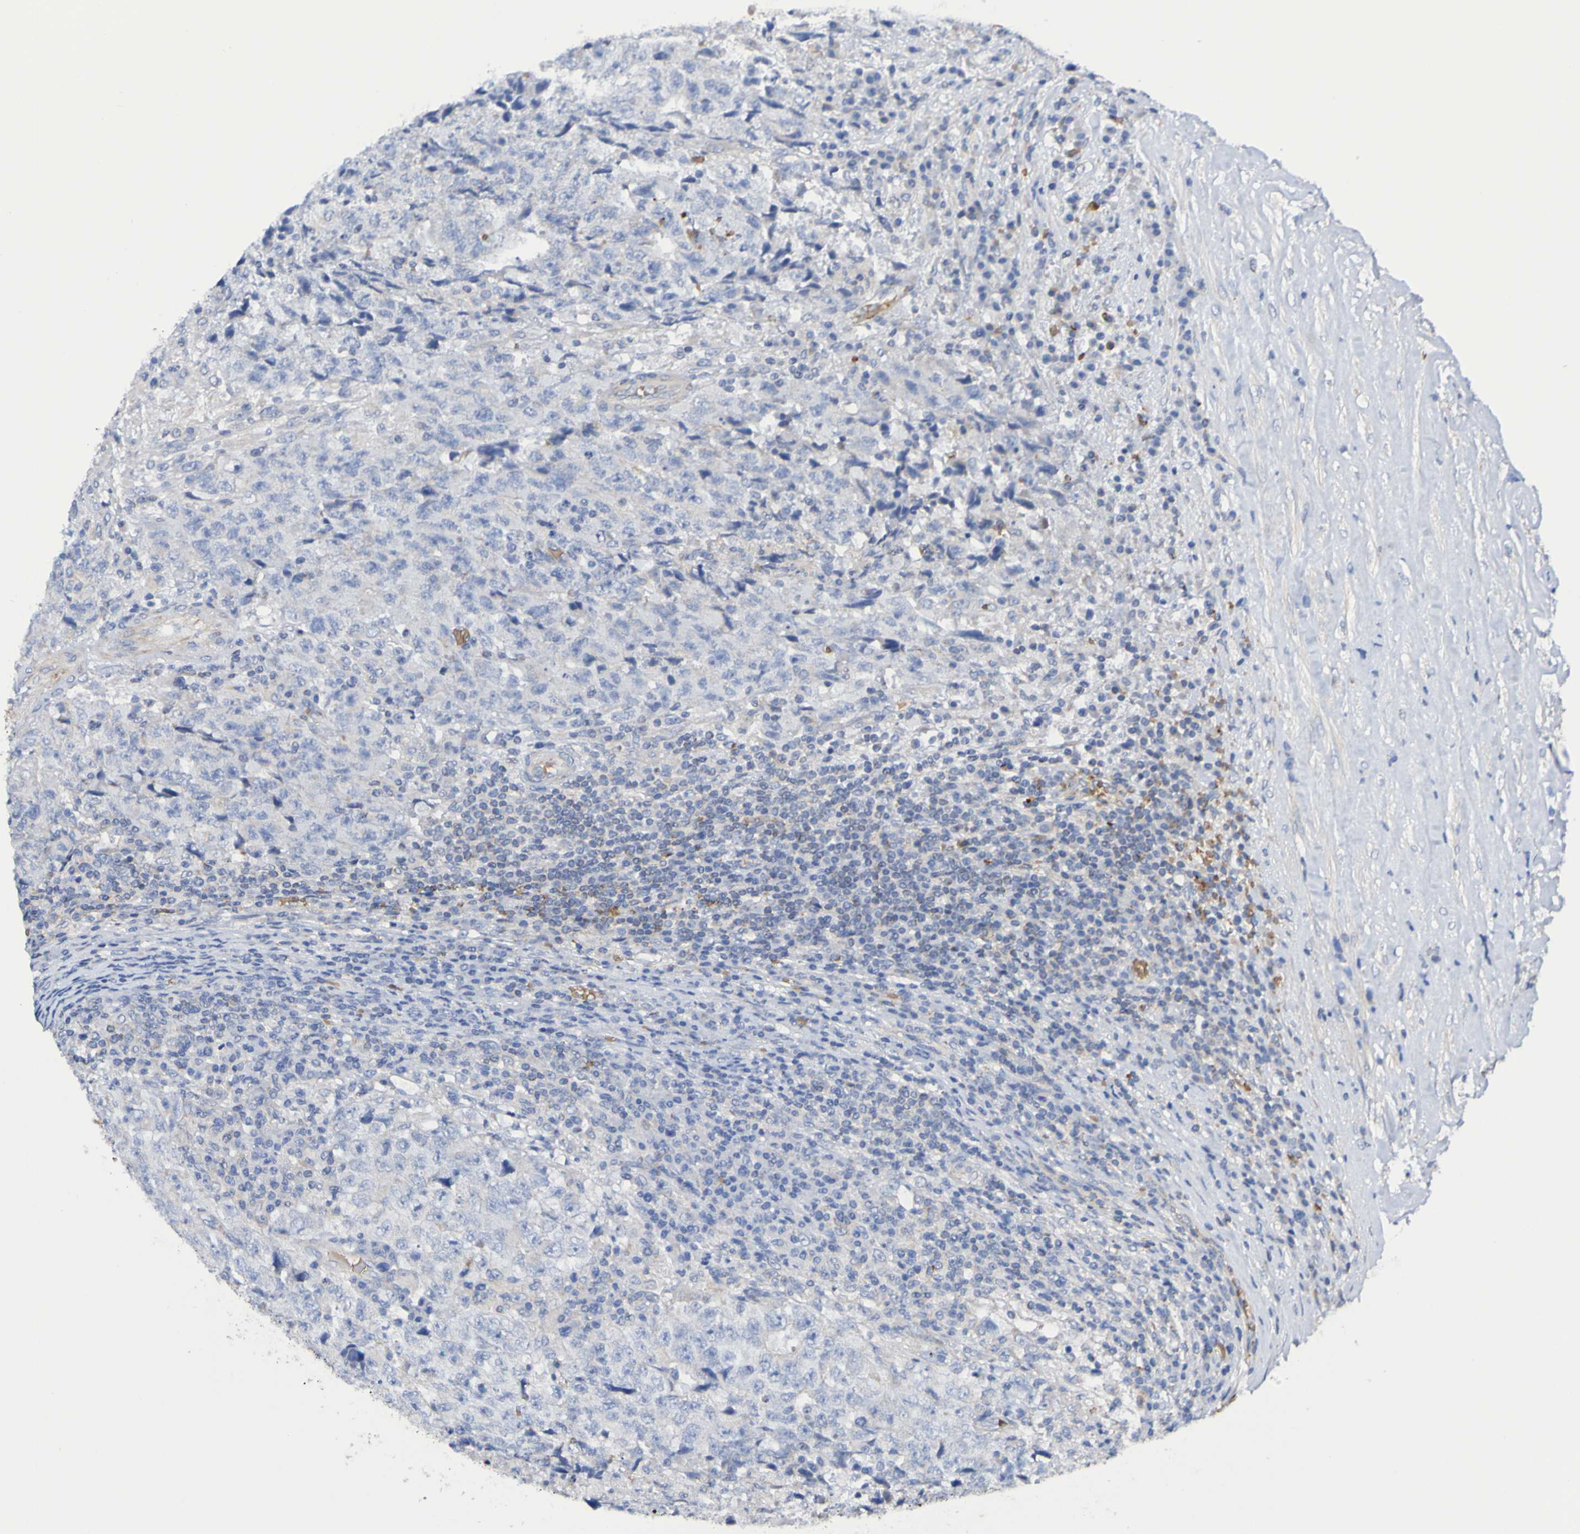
{"staining": {"intensity": "negative", "quantity": "none", "location": "none"}, "tissue": "testis cancer", "cell_type": "Tumor cells", "image_type": "cancer", "snomed": [{"axis": "morphology", "description": "Necrosis, NOS"}, {"axis": "morphology", "description": "Carcinoma, Embryonal, NOS"}, {"axis": "topography", "description": "Testis"}], "caption": "Immunohistochemical staining of embryonal carcinoma (testis) shows no significant expression in tumor cells.", "gene": "WNT4", "patient": {"sex": "male", "age": 19}}